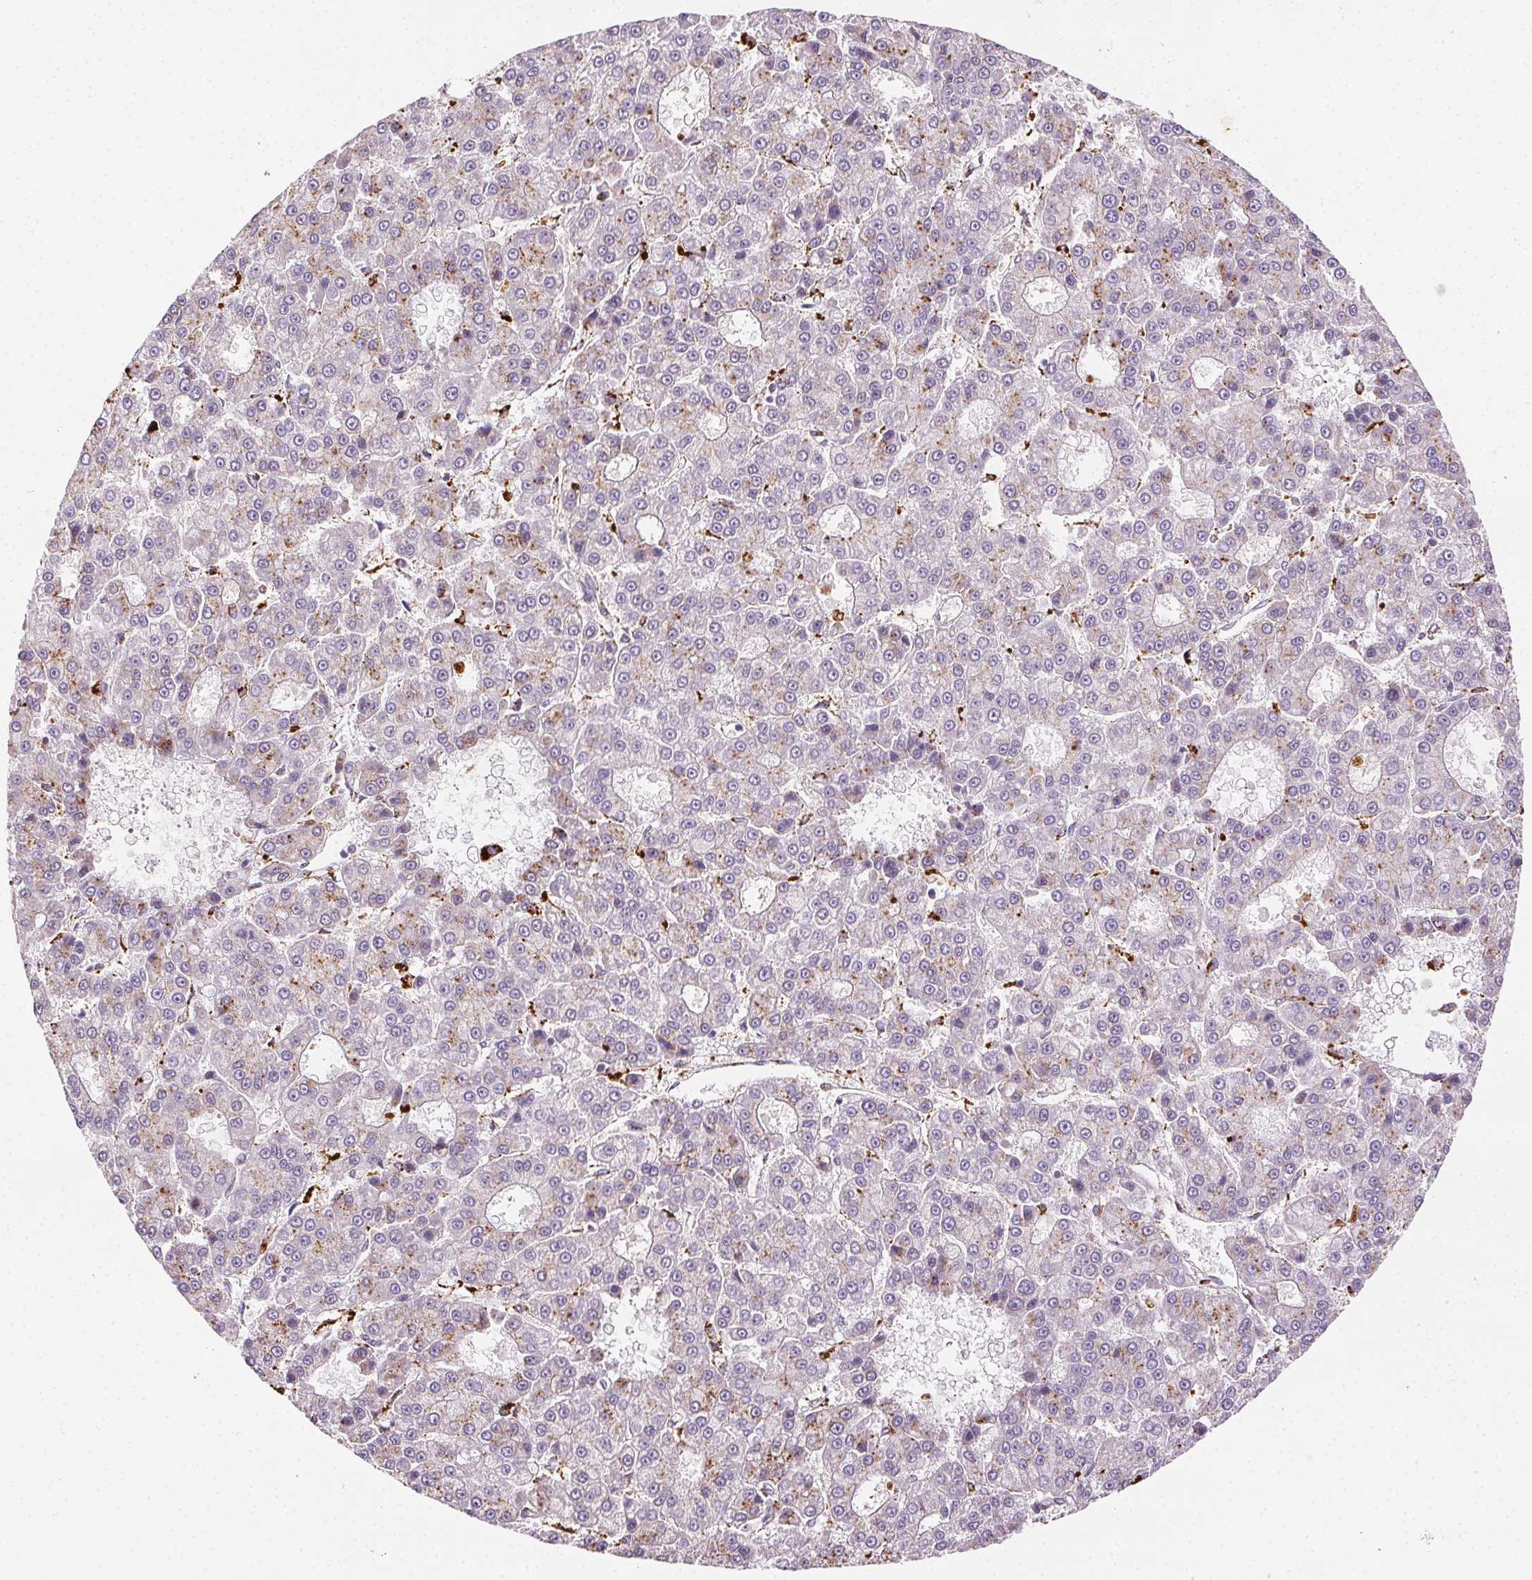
{"staining": {"intensity": "moderate", "quantity": "<25%", "location": "cytoplasmic/membranous"}, "tissue": "liver cancer", "cell_type": "Tumor cells", "image_type": "cancer", "snomed": [{"axis": "morphology", "description": "Carcinoma, Hepatocellular, NOS"}, {"axis": "topography", "description": "Liver"}], "caption": "About <25% of tumor cells in liver cancer demonstrate moderate cytoplasmic/membranous protein positivity as visualized by brown immunohistochemical staining.", "gene": "SCPEP1", "patient": {"sex": "male", "age": 70}}